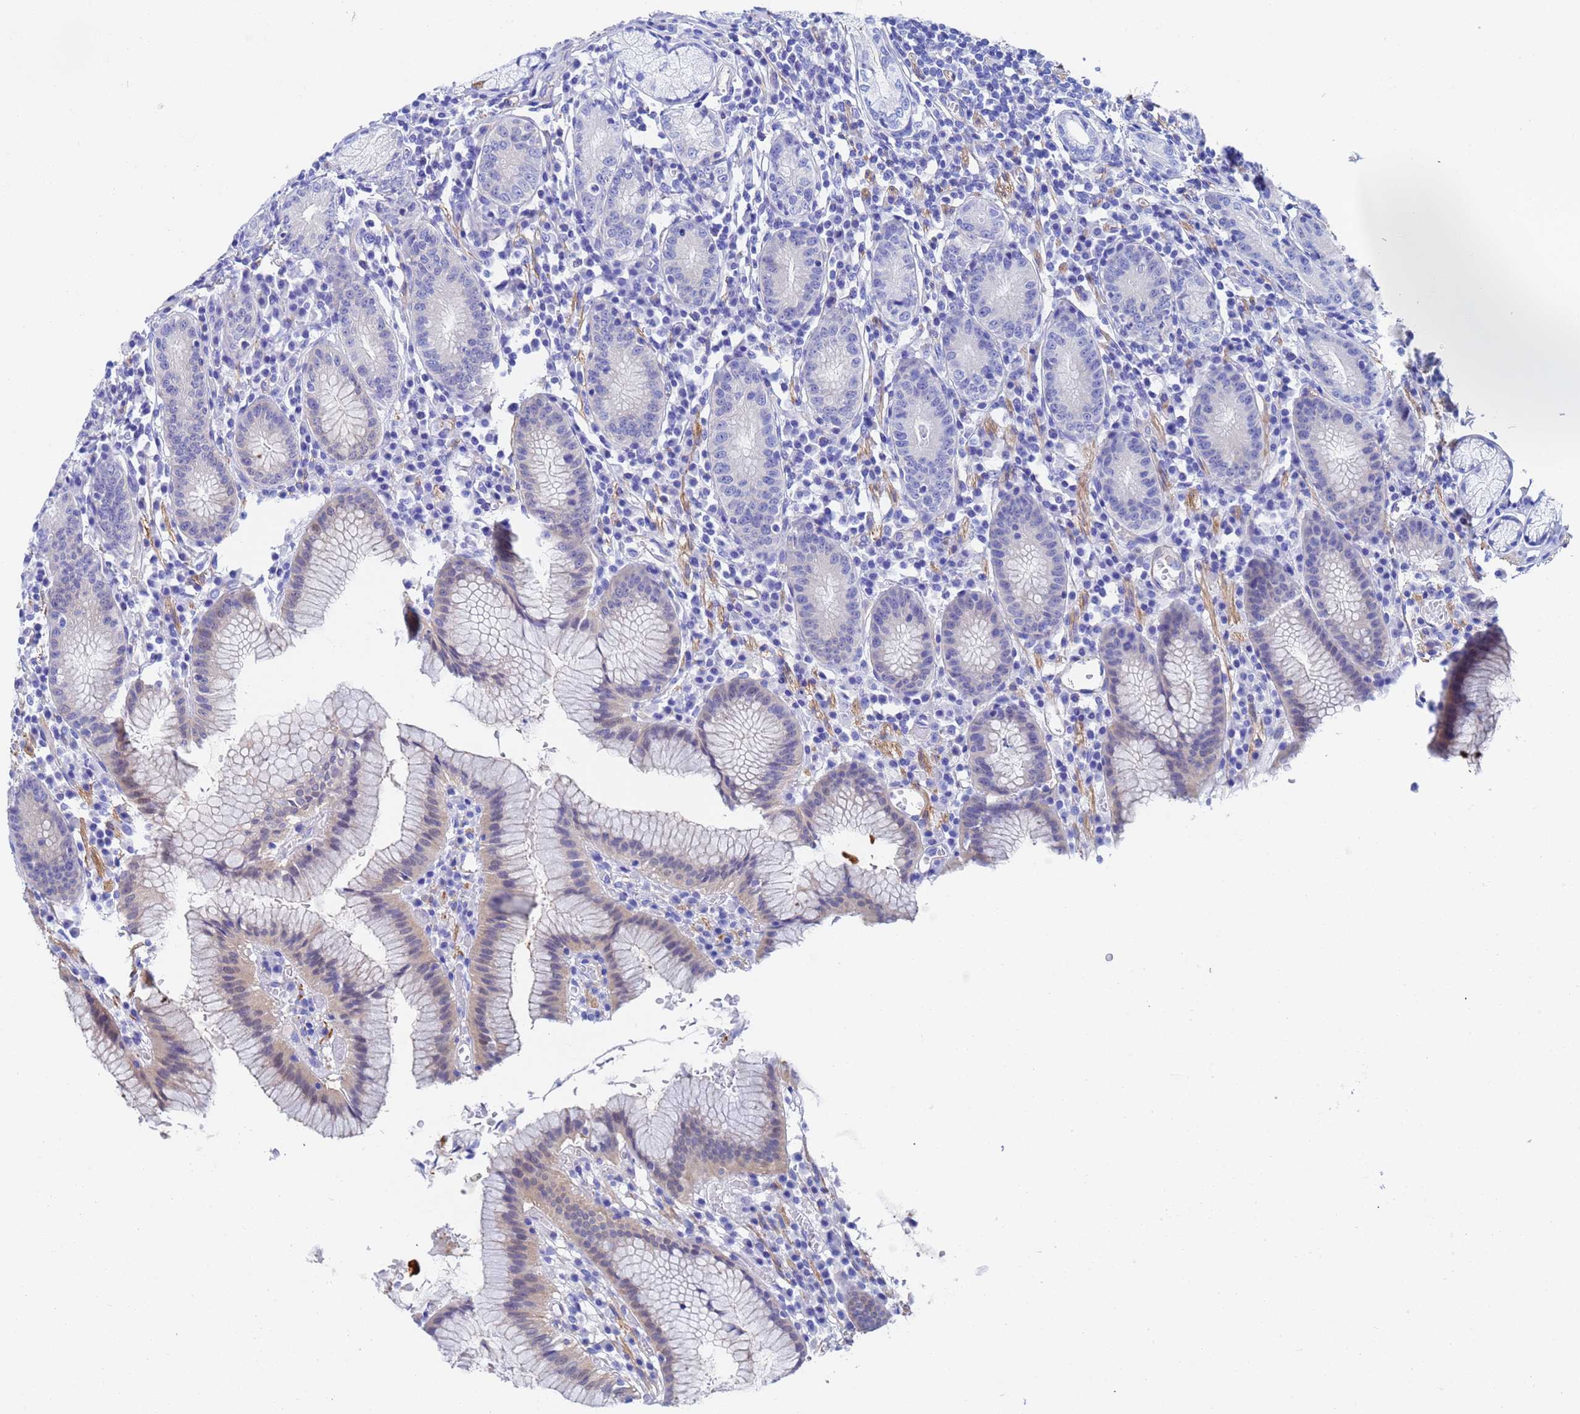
{"staining": {"intensity": "moderate", "quantity": "25%-75%", "location": "cytoplasmic/membranous"}, "tissue": "stomach", "cell_type": "Glandular cells", "image_type": "normal", "snomed": [{"axis": "morphology", "description": "Normal tissue, NOS"}, {"axis": "topography", "description": "Stomach"}], "caption": "Stomach stained with immunohistochemistry (IHC) exhibits moderate cytoplasmic/membranous expression in about 25%-75% of glandular cells. Nuclei are stained in blue.", "gene": "CST1", "patient": {"sex": "male", "age": 55}}